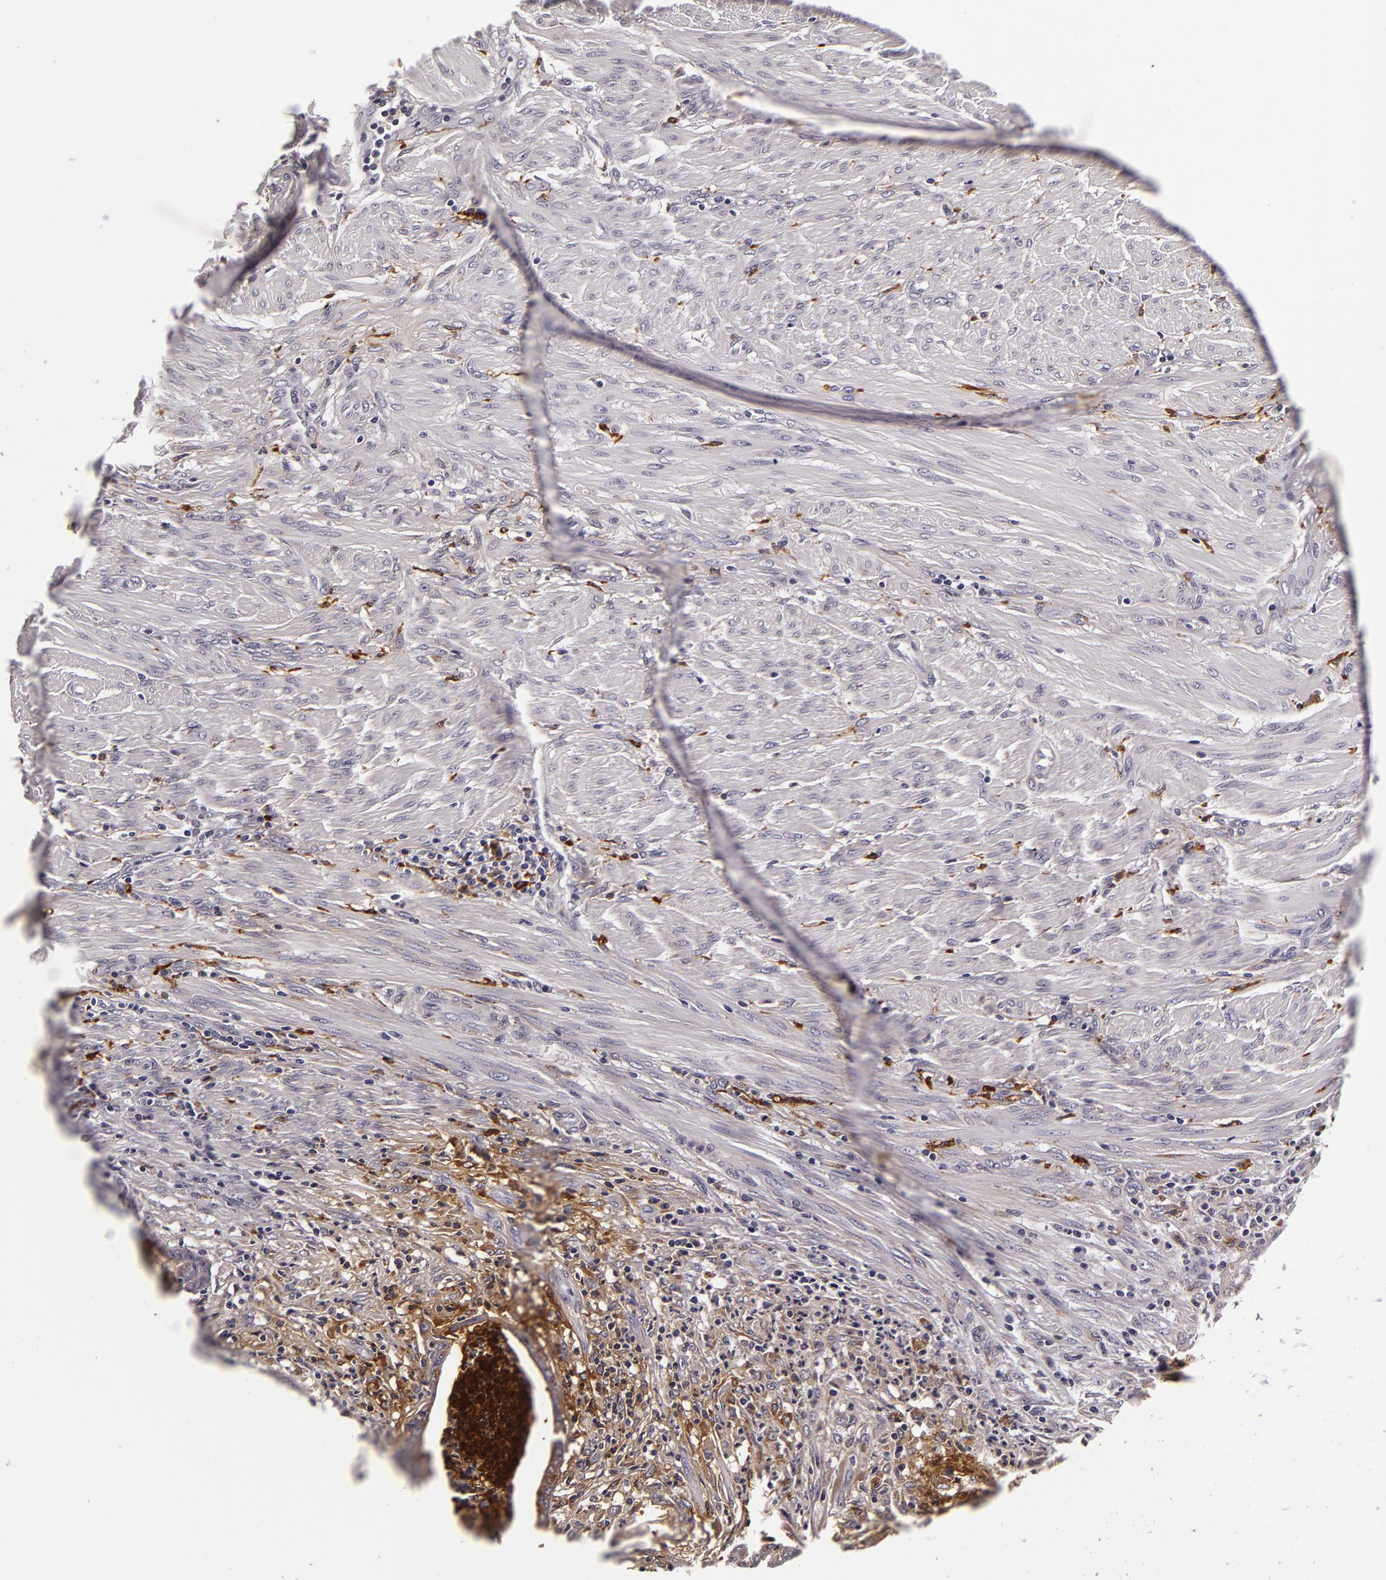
{"staining": {"intensity": "weak", "quantity": "25%-75%", "location": "cytoplasmic/membranous"}, "tissue": "endometrial cancer", "cell_type": "Tumor cells", "image_type": "cancer", "snomed": [{"axis": "morphology", "description": "Adenocarcinoma, NOS"}, {"axis": "topography", "description": "Endometrium"}], "caption": "Endometrial cancer stained for a protein (brown) exhibits weak cytoplasmic/membranous positive expression in about 25%-75% of tumor cells.", "gene": "LGALS3BP", "patient": {"sex": "female", "age": 63}}